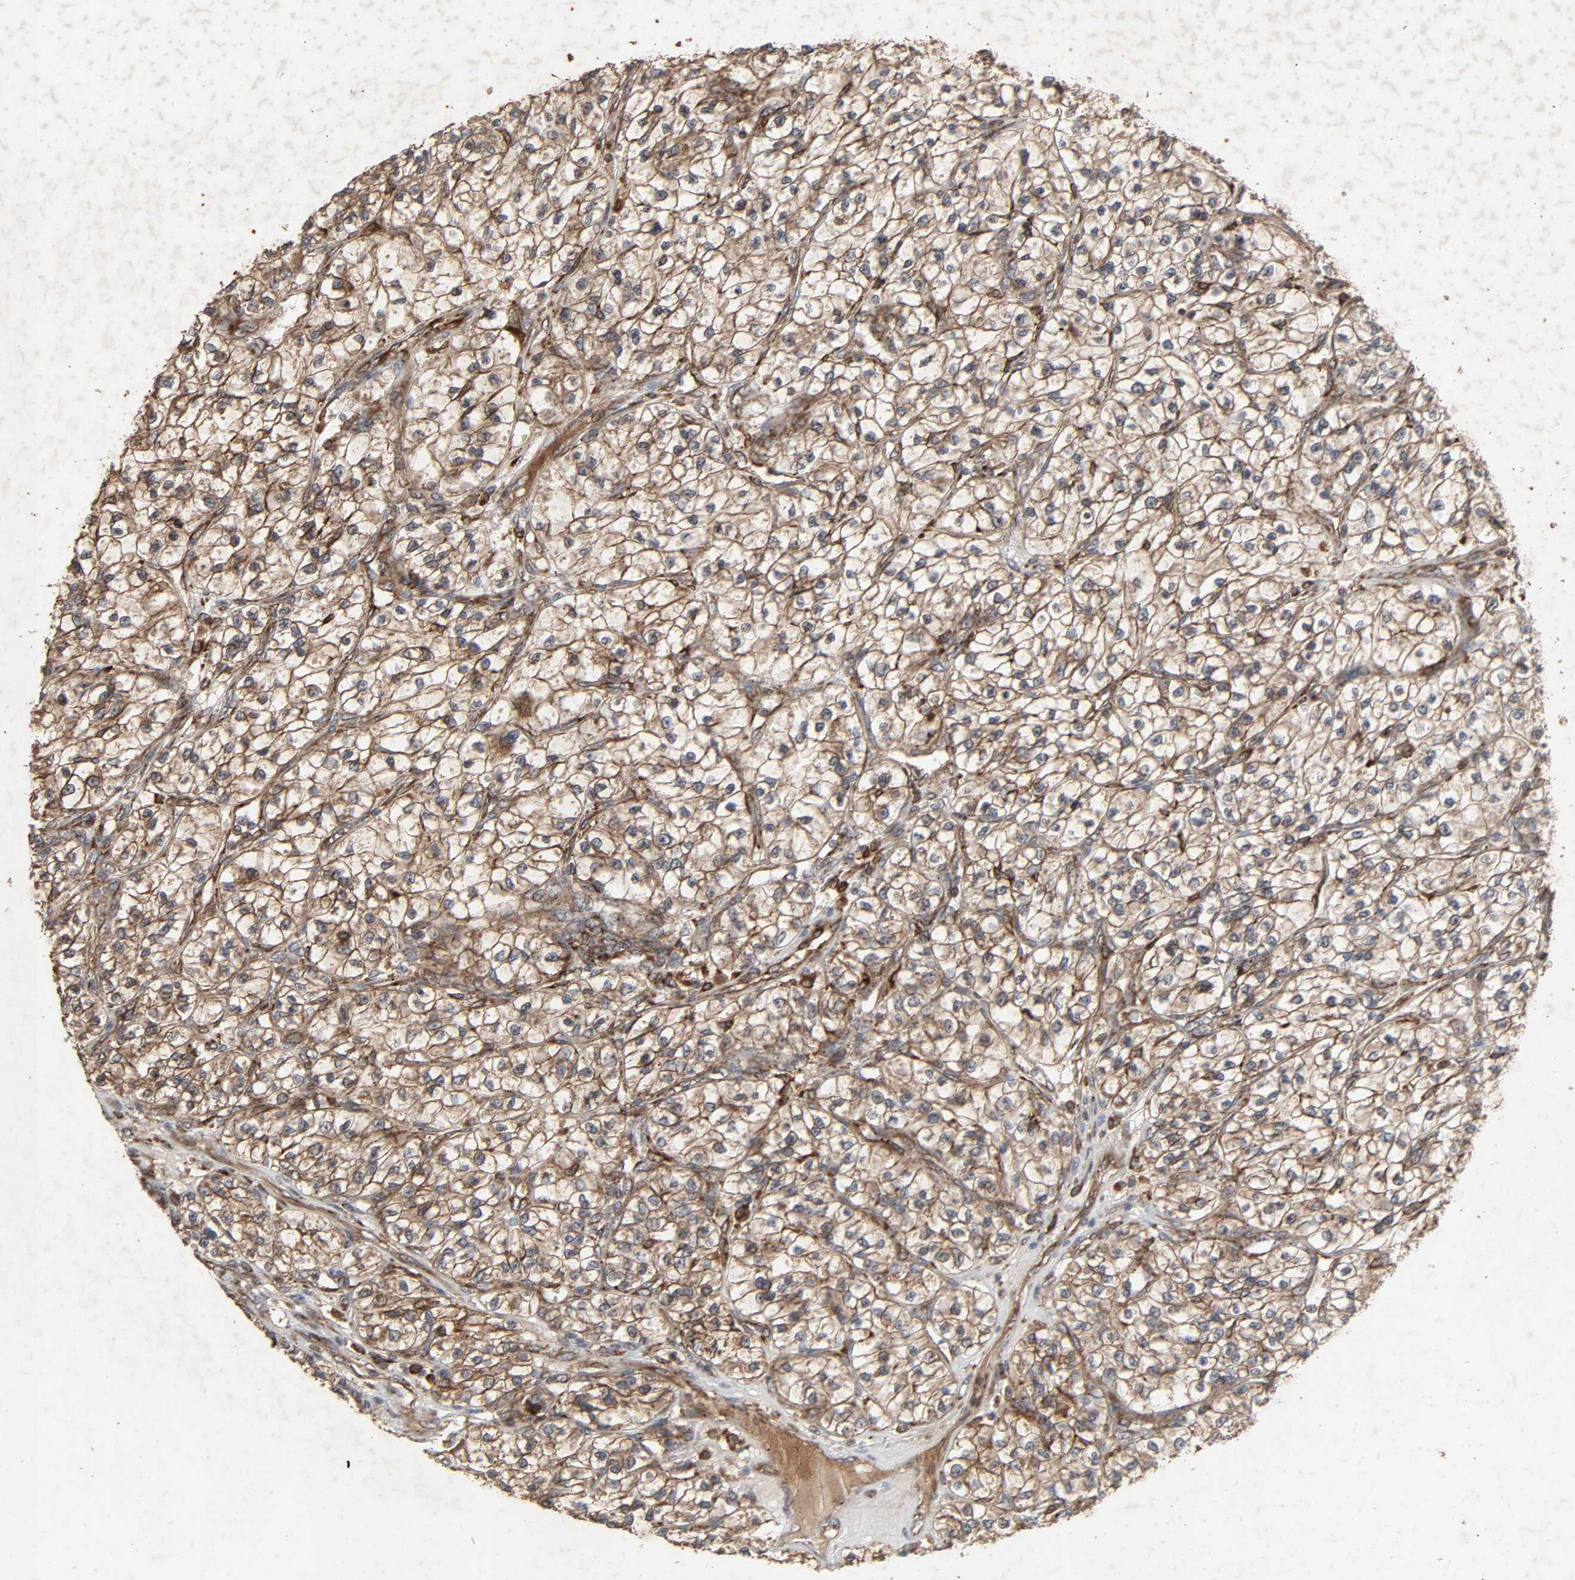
{"staining": {"intensity": "moderate", "quantity": "25%-75%", "location": "cytoplasmic/membranous"}, "tissue": "renal cancer", "cell_type": "Tumor cells", "image_type": "cancer", "snomed": [{"axis": "morphology", "description": "Adenocarcinoma, NOS"}, {"axis": "topography", "description": "Kidney"}], "caption": "Immunohistochemistry of adenocarcinoma (renal) demonstrates medium levels of moderate cytoplasmic/membranous expression in approximately 25%-75% of tumor cells.", "gene": "ADCY4", "patient": {"sex": "female", "age": 57}}